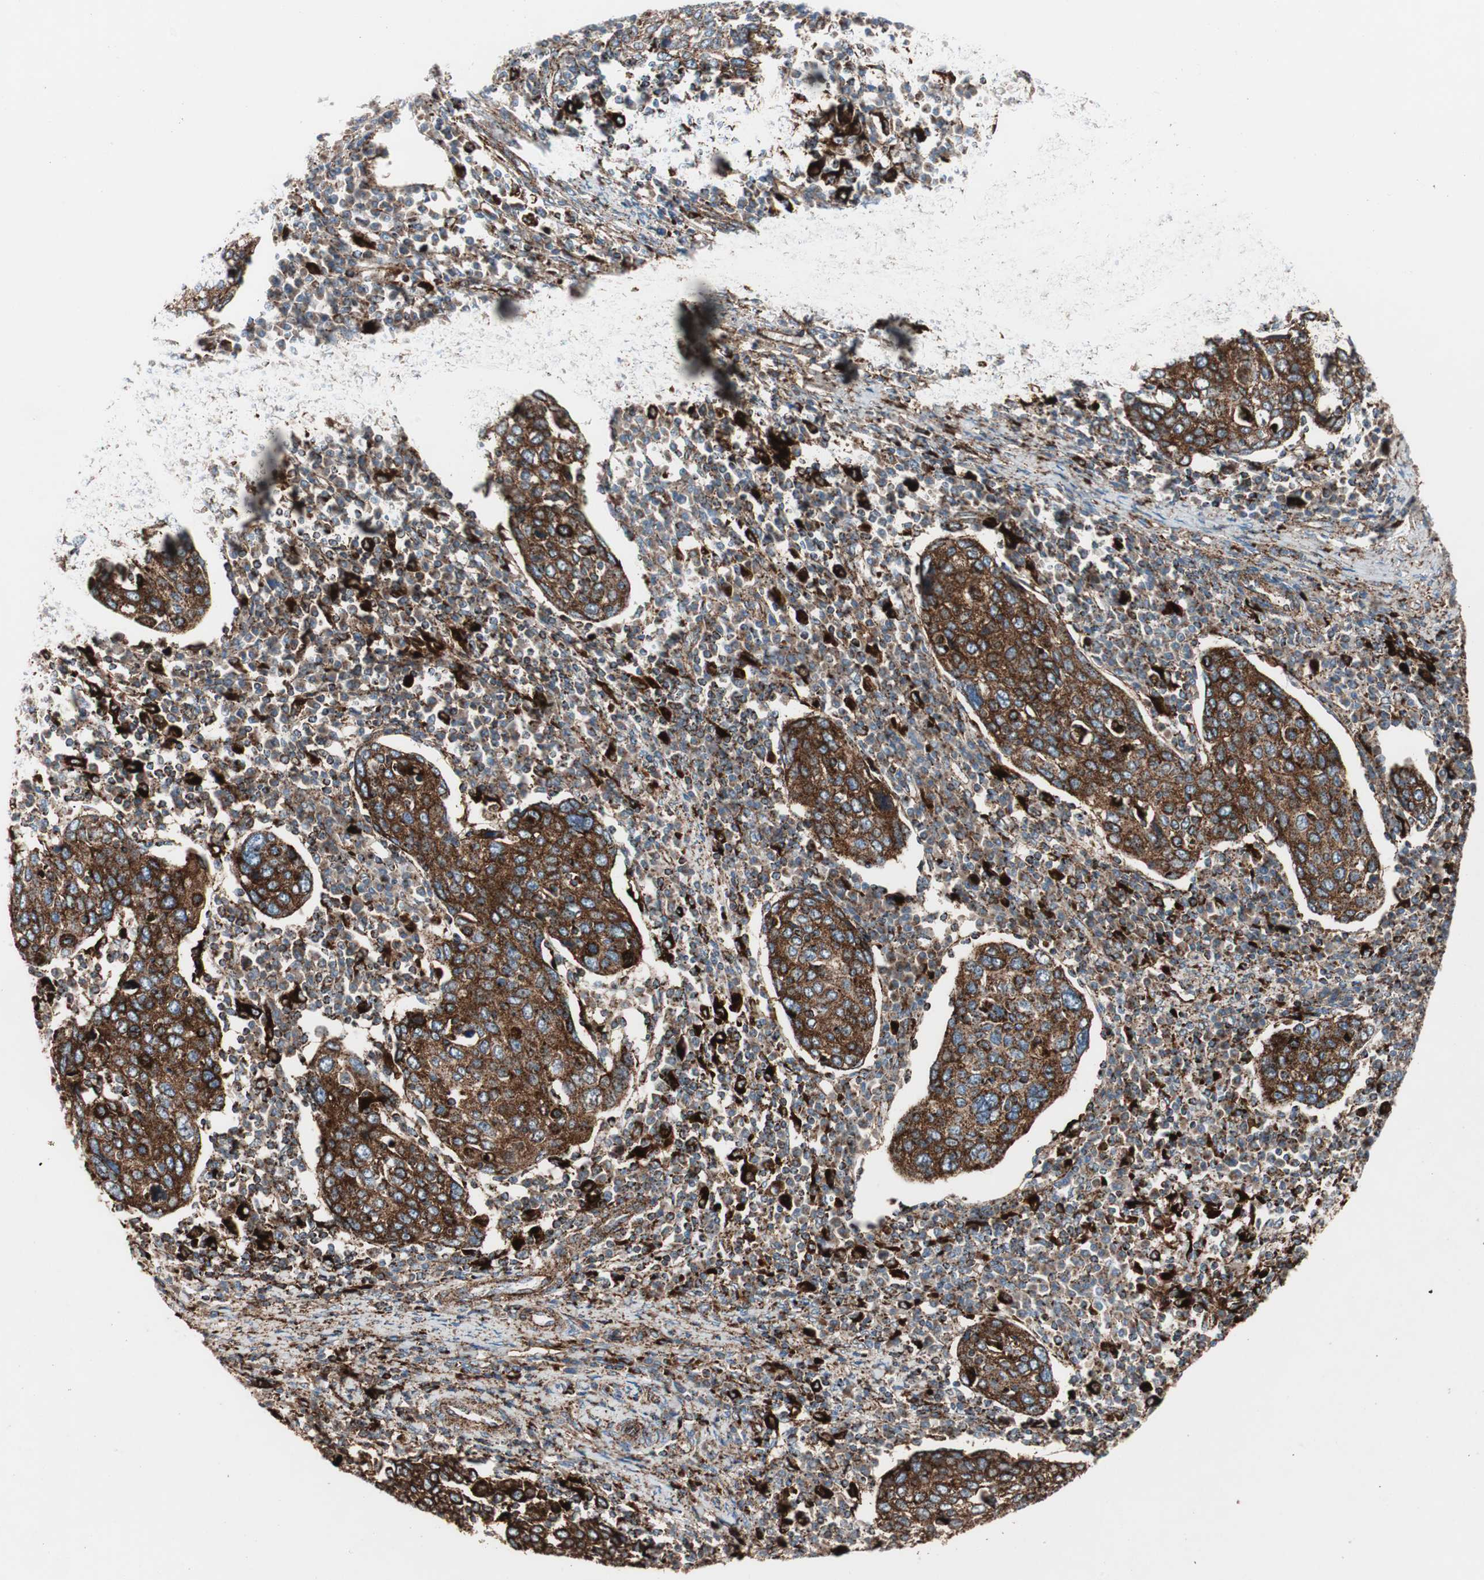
{"staining": {"intensity": "strong", "quantity": ">75%", "location": "cytoplasmic/membranous"}, "tissue": "cervical cancer", "cell_type": "Tumor cells", "image_type": "cancer", "snomed": [{"axis": "morphology", "description": "Squamous cell carcinoma, NOS"}, {"axis": "topography", "description": "Cervix"}], "caption": "Protein expression analysis of squamous cell carcinoma (cervical) displays strong cytoplasmic/membranous staining in about >75% of tumor cells.", "gene": "LAMP1", "patient": {"sex": "female", "age": 40}}